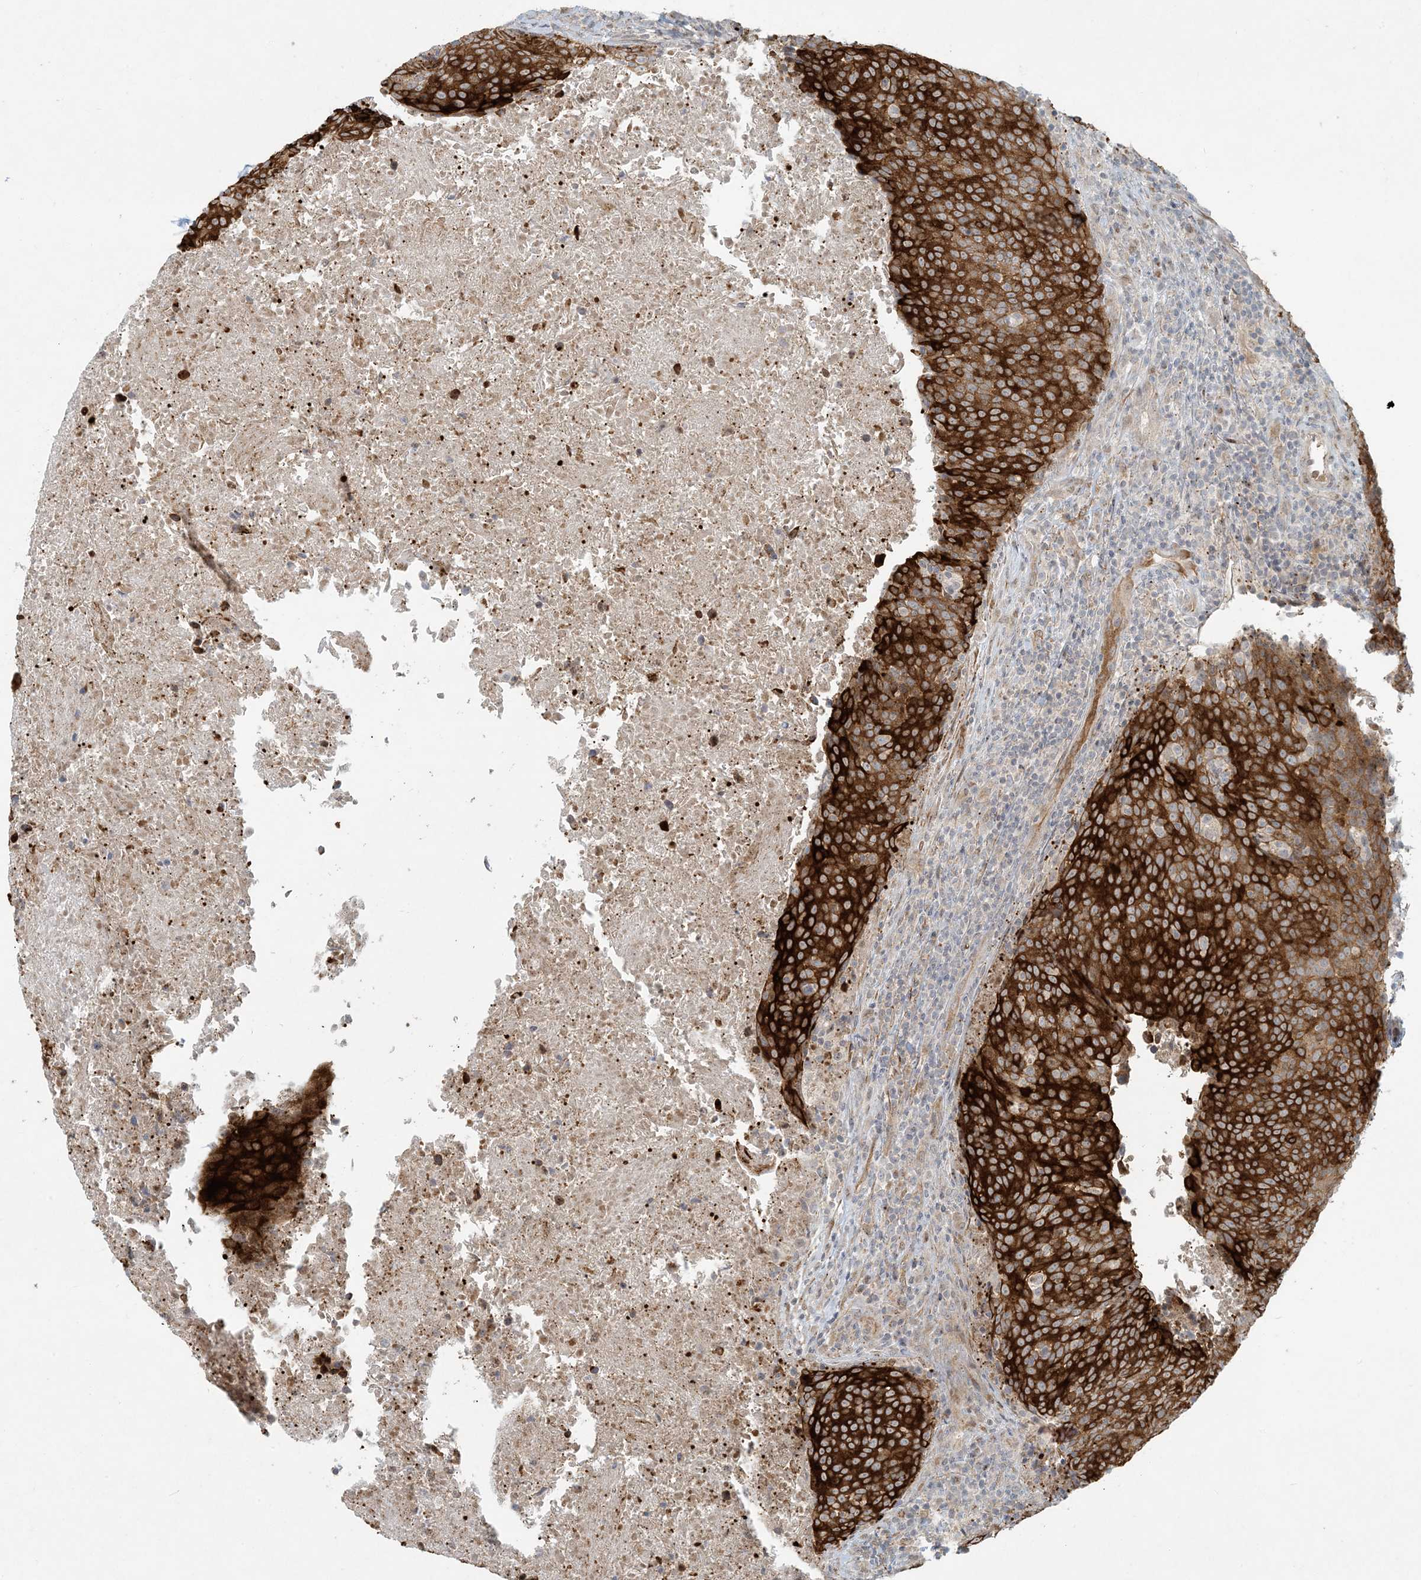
{"staining": {"intensity": "strong", "quantity": ">75%", "location": "cytoplasmic/membranous"}, "tissue": "head and neck cancer", "cell_type": "Tumor cells", "image_type": "cancer", "snomed": [{"axis": "morphology", "description": "Squamous cell carcinoma, NOS"}, {"axis": "morphology", "description": "Squamous cell carcinoma, metastatic, NOS"}, {"axis": "topography", "description": "Lymph node"}, {"axis": "topography", "description": "Head-Neck"}], "caption": "Head and neck squamous cell carcinoma tissue reveals strong cytoplasmic/membranous staining in approximately >75% of tumor cells, visualized by immunohistochemistry. Nuclei are stained in blue.", "gene": "BCORL1", "patient": {"sex": "male", "age": 62}}